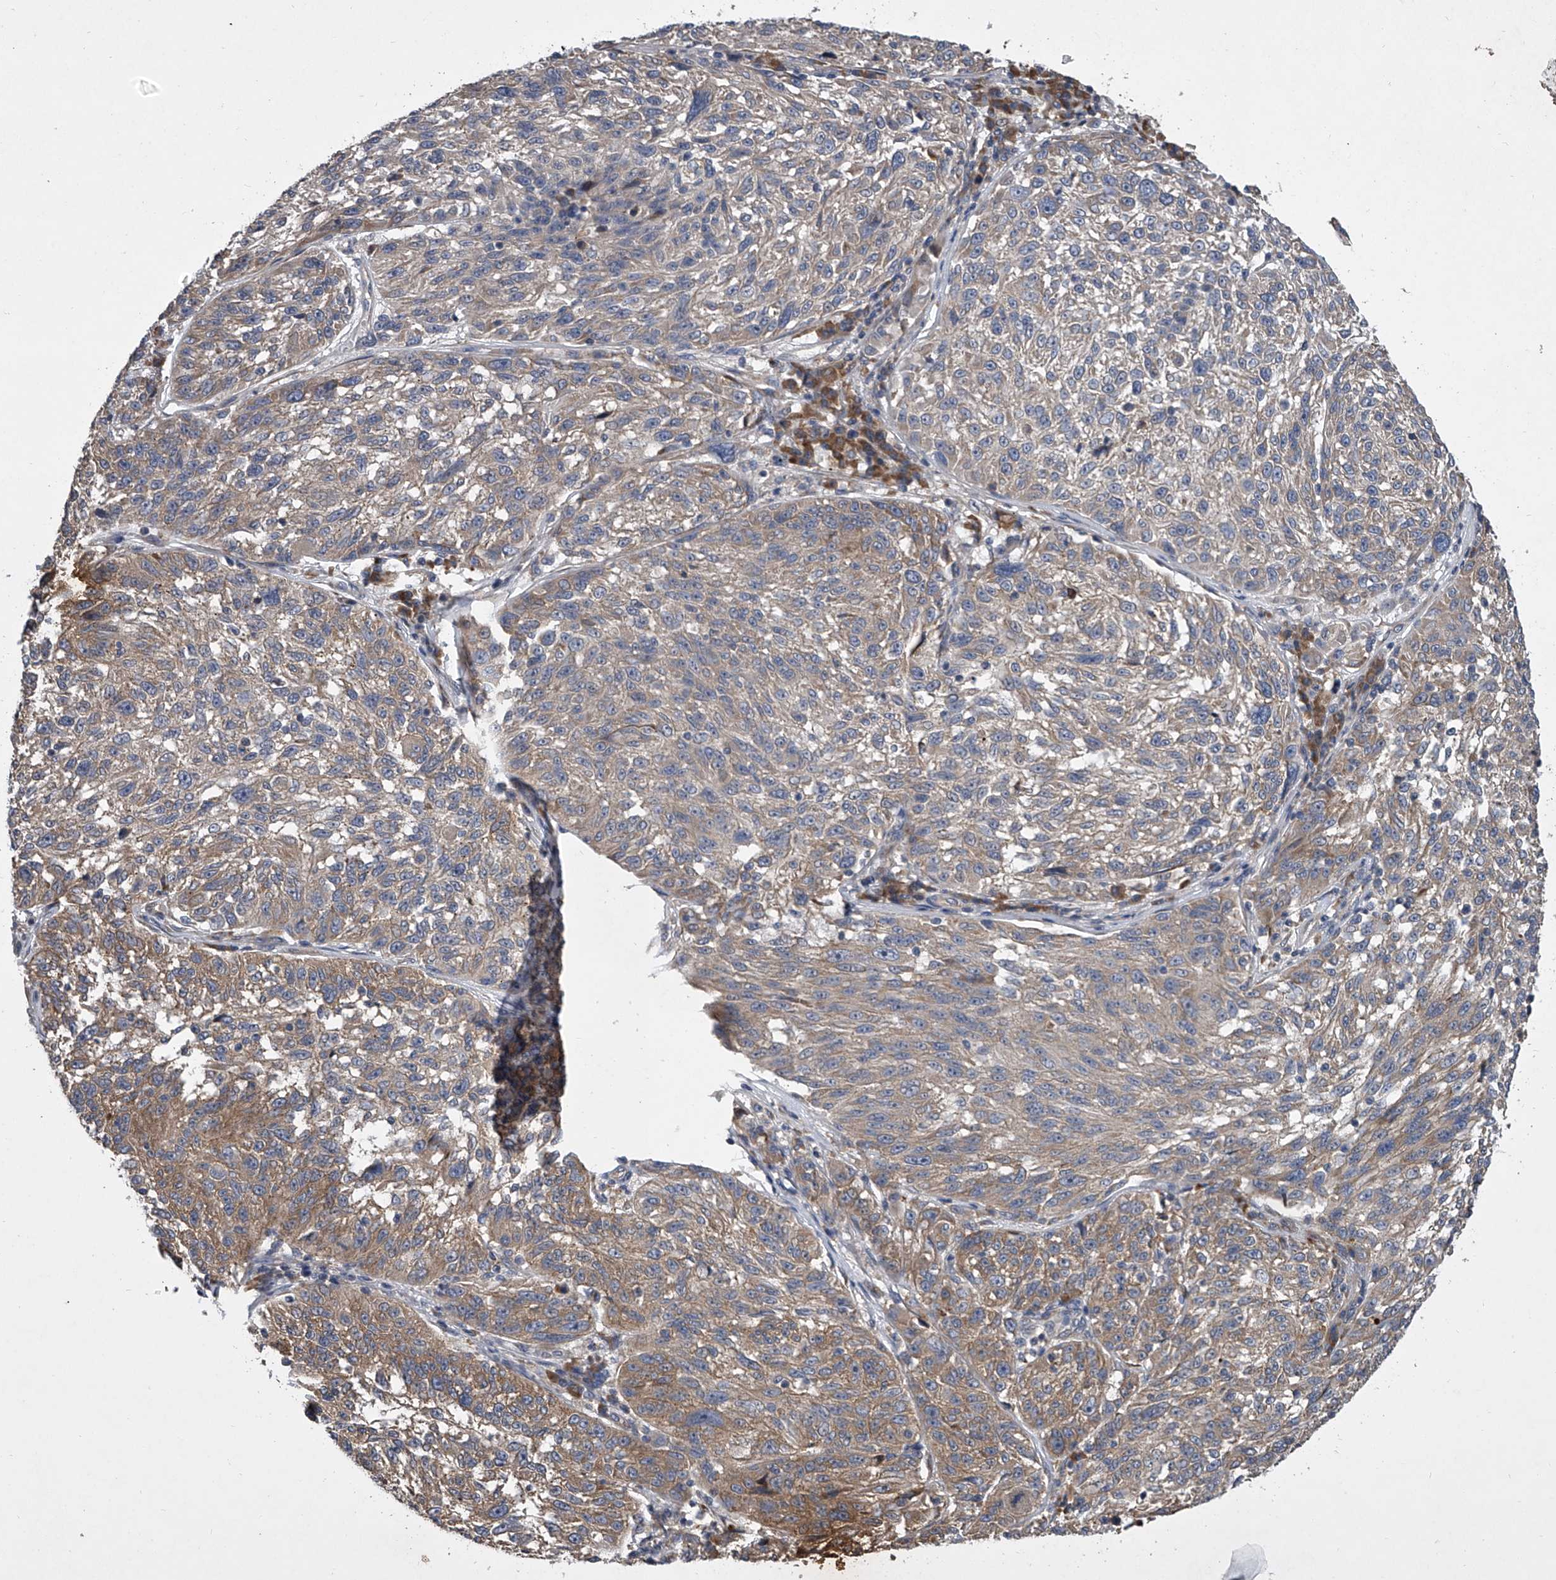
{"staining": {"intensity": "moderate", "quantity": ">75%", "location": "cytoplasmic/membranous"}, "tissue": "melanoma", "cell_type": "Tumor cells", "image_type": "cancer", "snomed": [{"axis": "morphology", "description": "Malignant melanoma, NOS"}, {"axis": "topography", "description": "Skin"}], "caption": "Tumor cells show moderate cytoplasmic/membranous positivity in about >75% of cells in melanoma.", "gene": "DOCK9", "patient": {"sex": "male", "age": 53}}